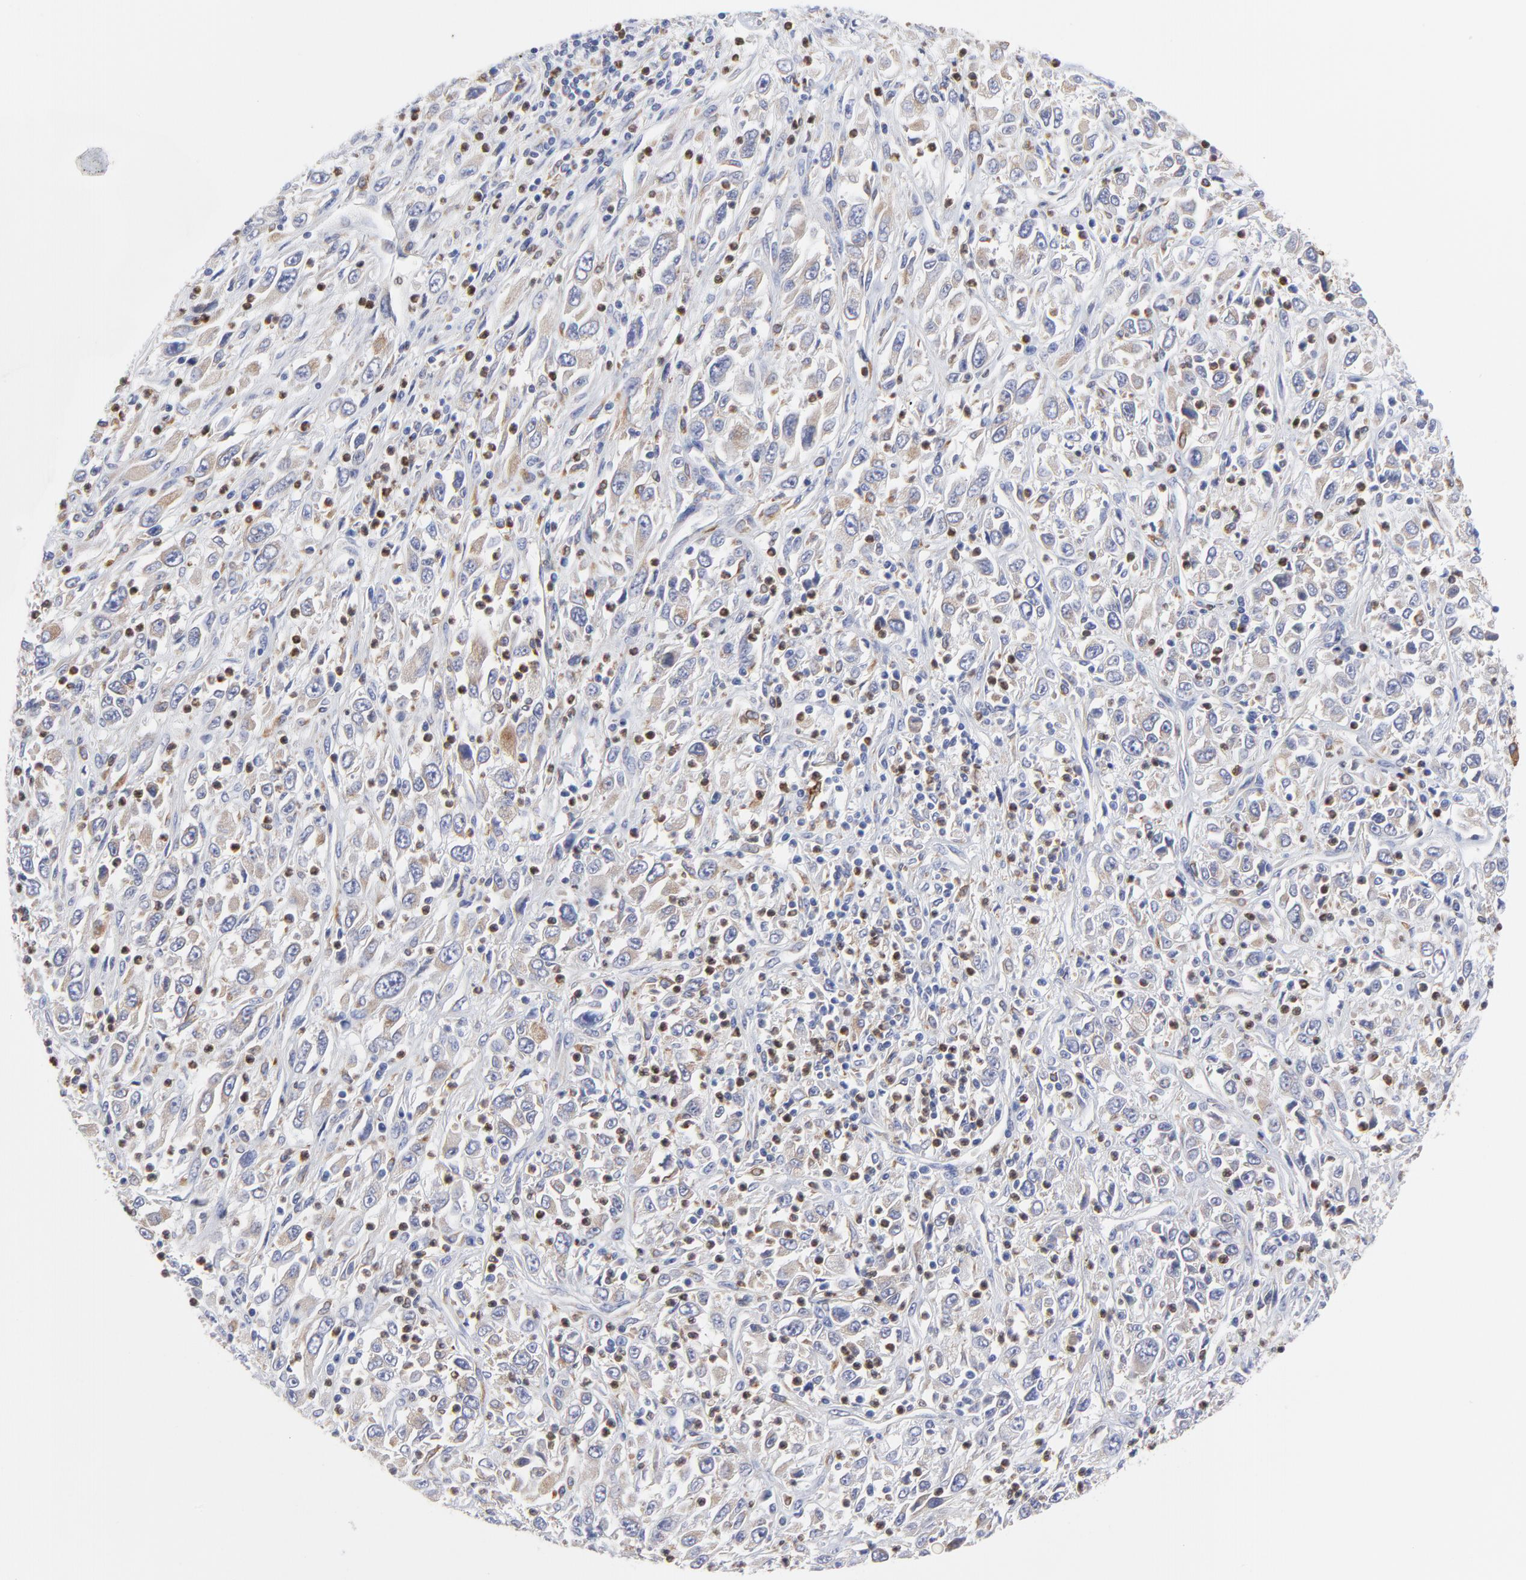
{"staining": {"intensity": "weak", "quantity": ">75%", "location": "cytoplasmic/membranous"}, "tissue": "melanoma", "cell_type": "Tumor cells", "image_type": "cancer", "snomed": [{"axis": "morphology", "description": "Malignant melanoma, Metastatic site"}, {"axis": "topography", "description": "Skin"}], "caption": "Immunohistochemical staining of malignant melanoma (metastatic site) shows weak cytoplasmic/membranous protein staining in approximately >75% of tumor cells.", "gene": "MOSPD2", "patient": {"sex": "female", "age": 56}}